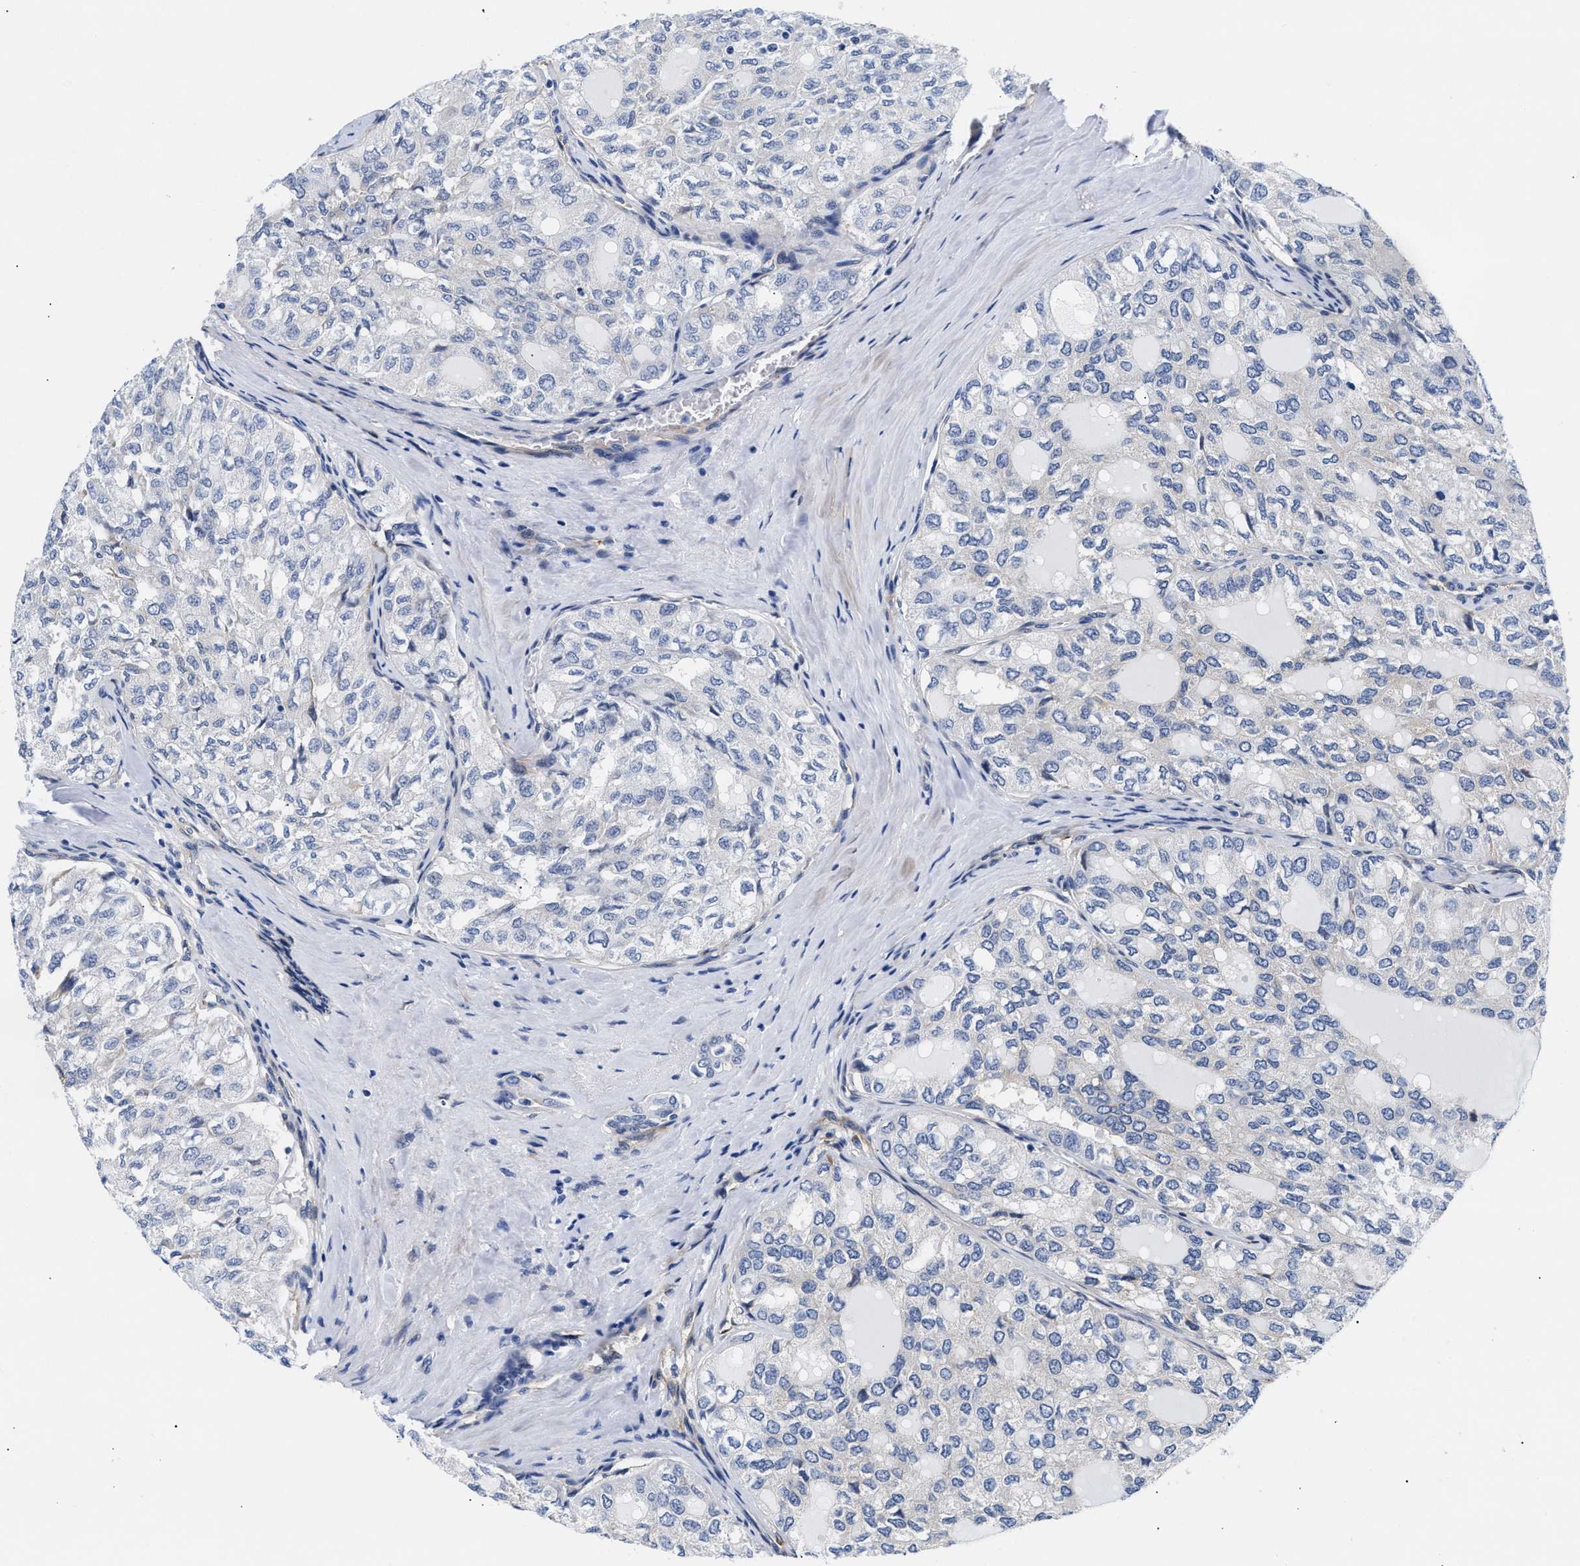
{"staining": {"intensity": "negative", "quantity": "none", "location": "none"}, "tissue": "thyroid cancer", "cell_type": "Tumor cells", "image_type": "cancer", "snomed": [{"axis": "morphology", "description": "Follicular adenoma carcinoma, NOS"}, {"axis": "topography", "description": "Thyroid gland"}], "caption": "A histopathology image of thyroid cancer stained for a protein shows no brown staining in tumor cells.", "gene": "TRIM29", "patient": {"sex": "male", "age": 75}}